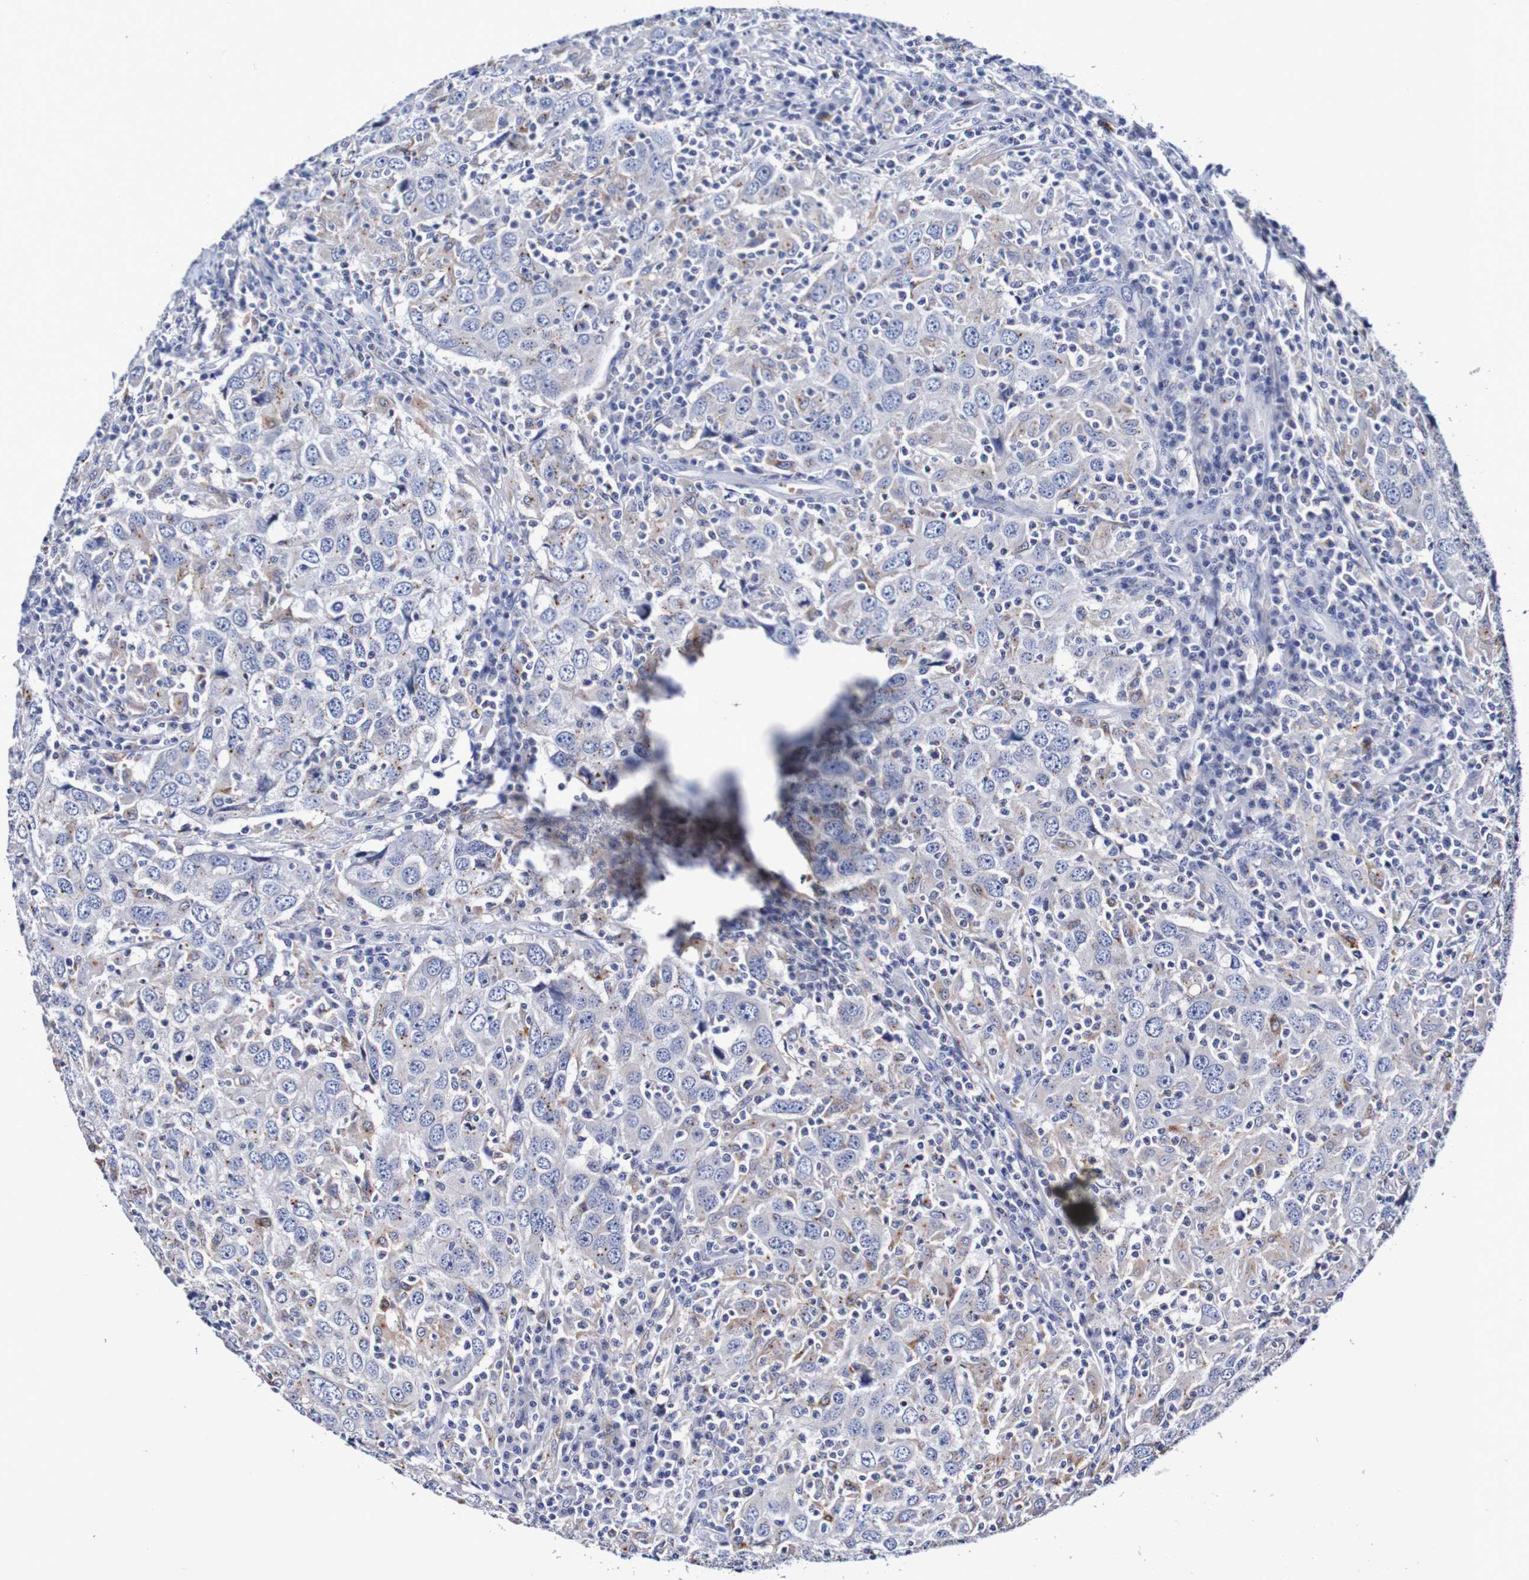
{"staining": {"intensity": "negative", "quantity": "none", "location": "none"}, "tissue": "head and neck cancer", "cell_type": "Tumor cells", "image_type": "cancer", "snomed": [{"axis": "morphology", "description": "Adenocarcinoma, NOS"}, {"axis": "topography", "description": "Salivary gland"}, {"axis": "topography", "description": "Head-Neck"}], "caption": "The IHC micrograph has no significant expression in tumor cells of head and neck adenocarcinoma tissue.", "gene": "SEZ6", "patient": {"sex": "female", "age": 65}}